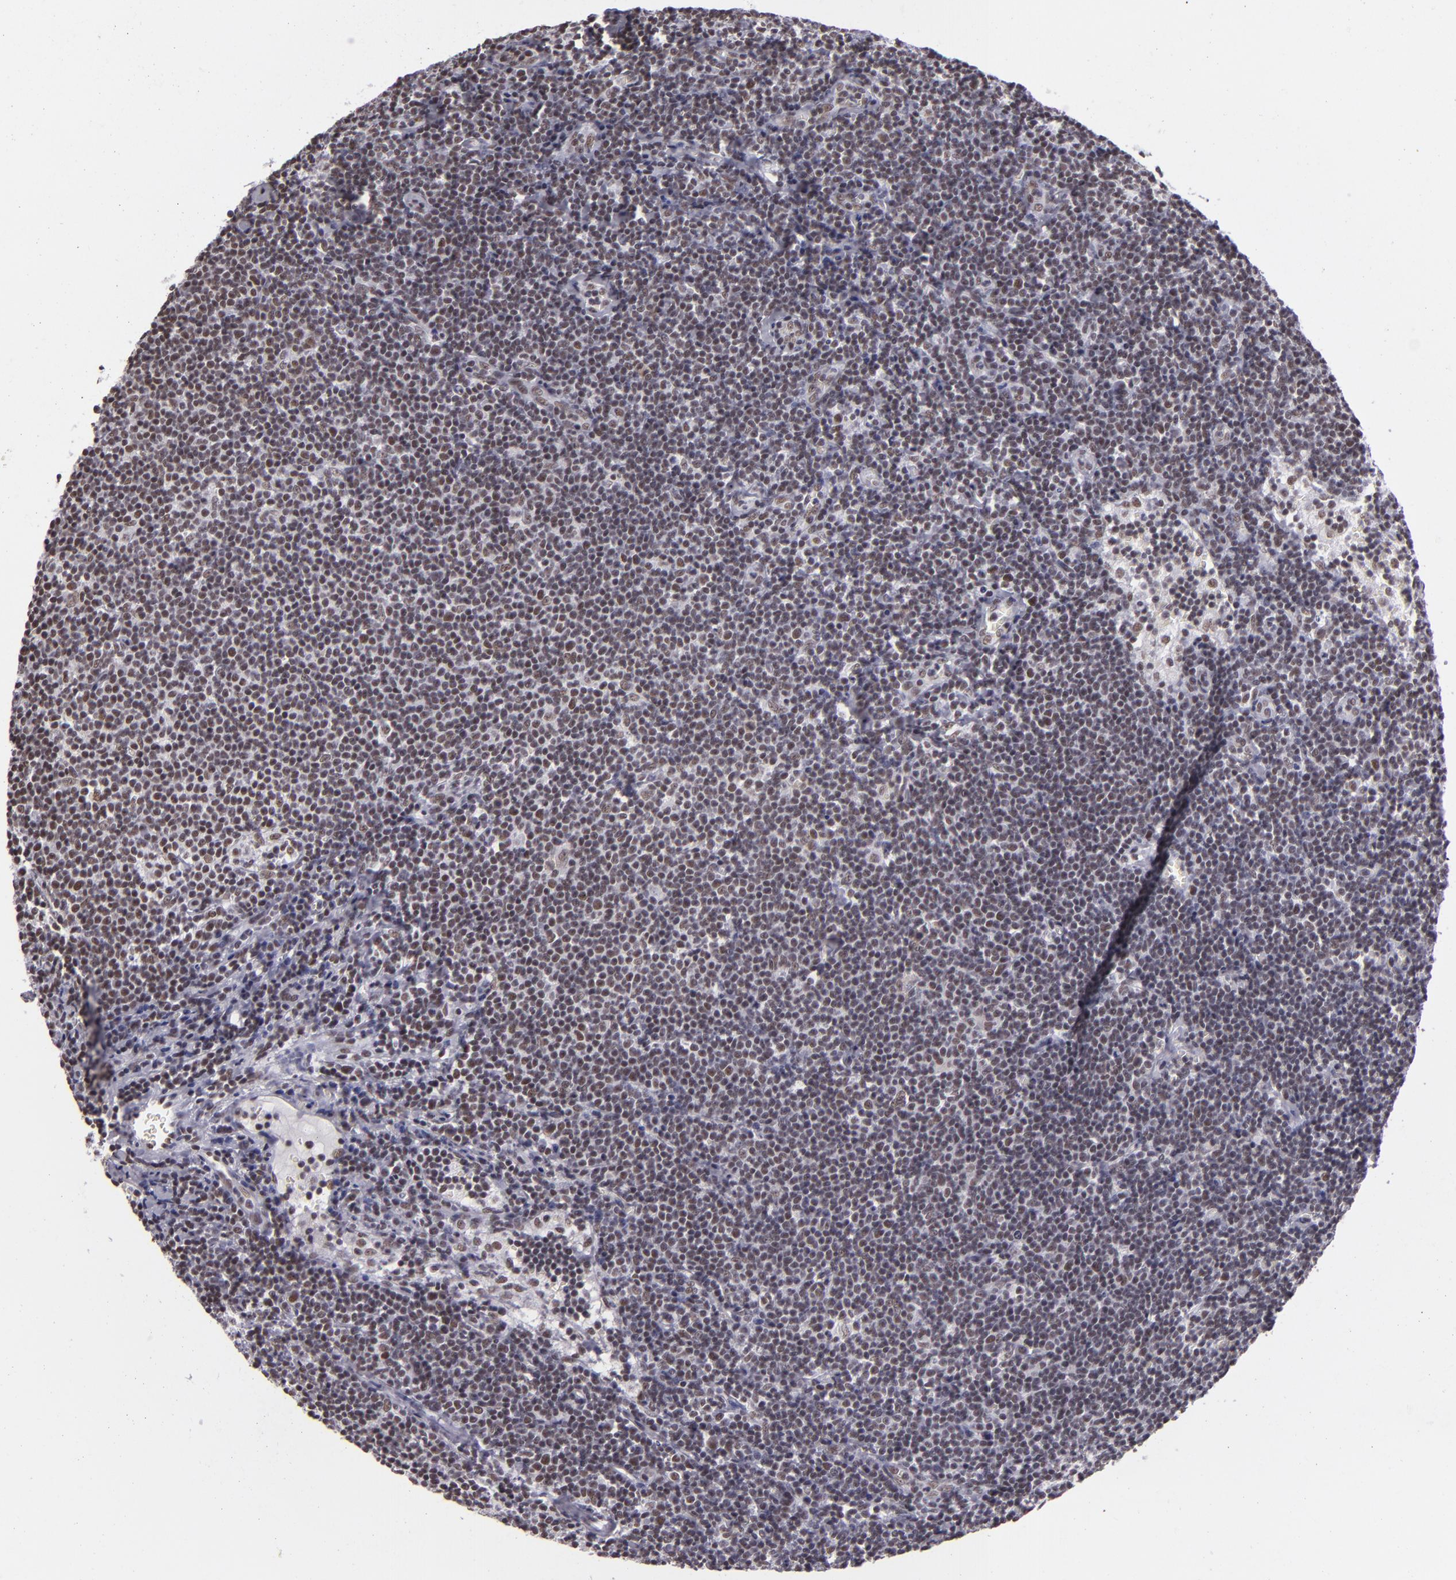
{"staining": {"intensity": "weak", "quantity": ">75%", "location": "nuclear"}, "tissue": "lymphoma", "cell_type": "Tumor cells", "image_type": "cancer", "snomed": [{"axis": "morphology", "description": "Malignant lymphoma, non-Hodgkin's type, Low grade"}, {"axis": "topography", "description": "Lymph node"}], "caption": "Tumor cells demonstrate low levels of weak nuclear expression in about >75% of cells in malignant lymphoma, non-Hodgkin's type (low-grade).", "gene": "BRD8", "patient": {"sex": "male", "age": 65}}